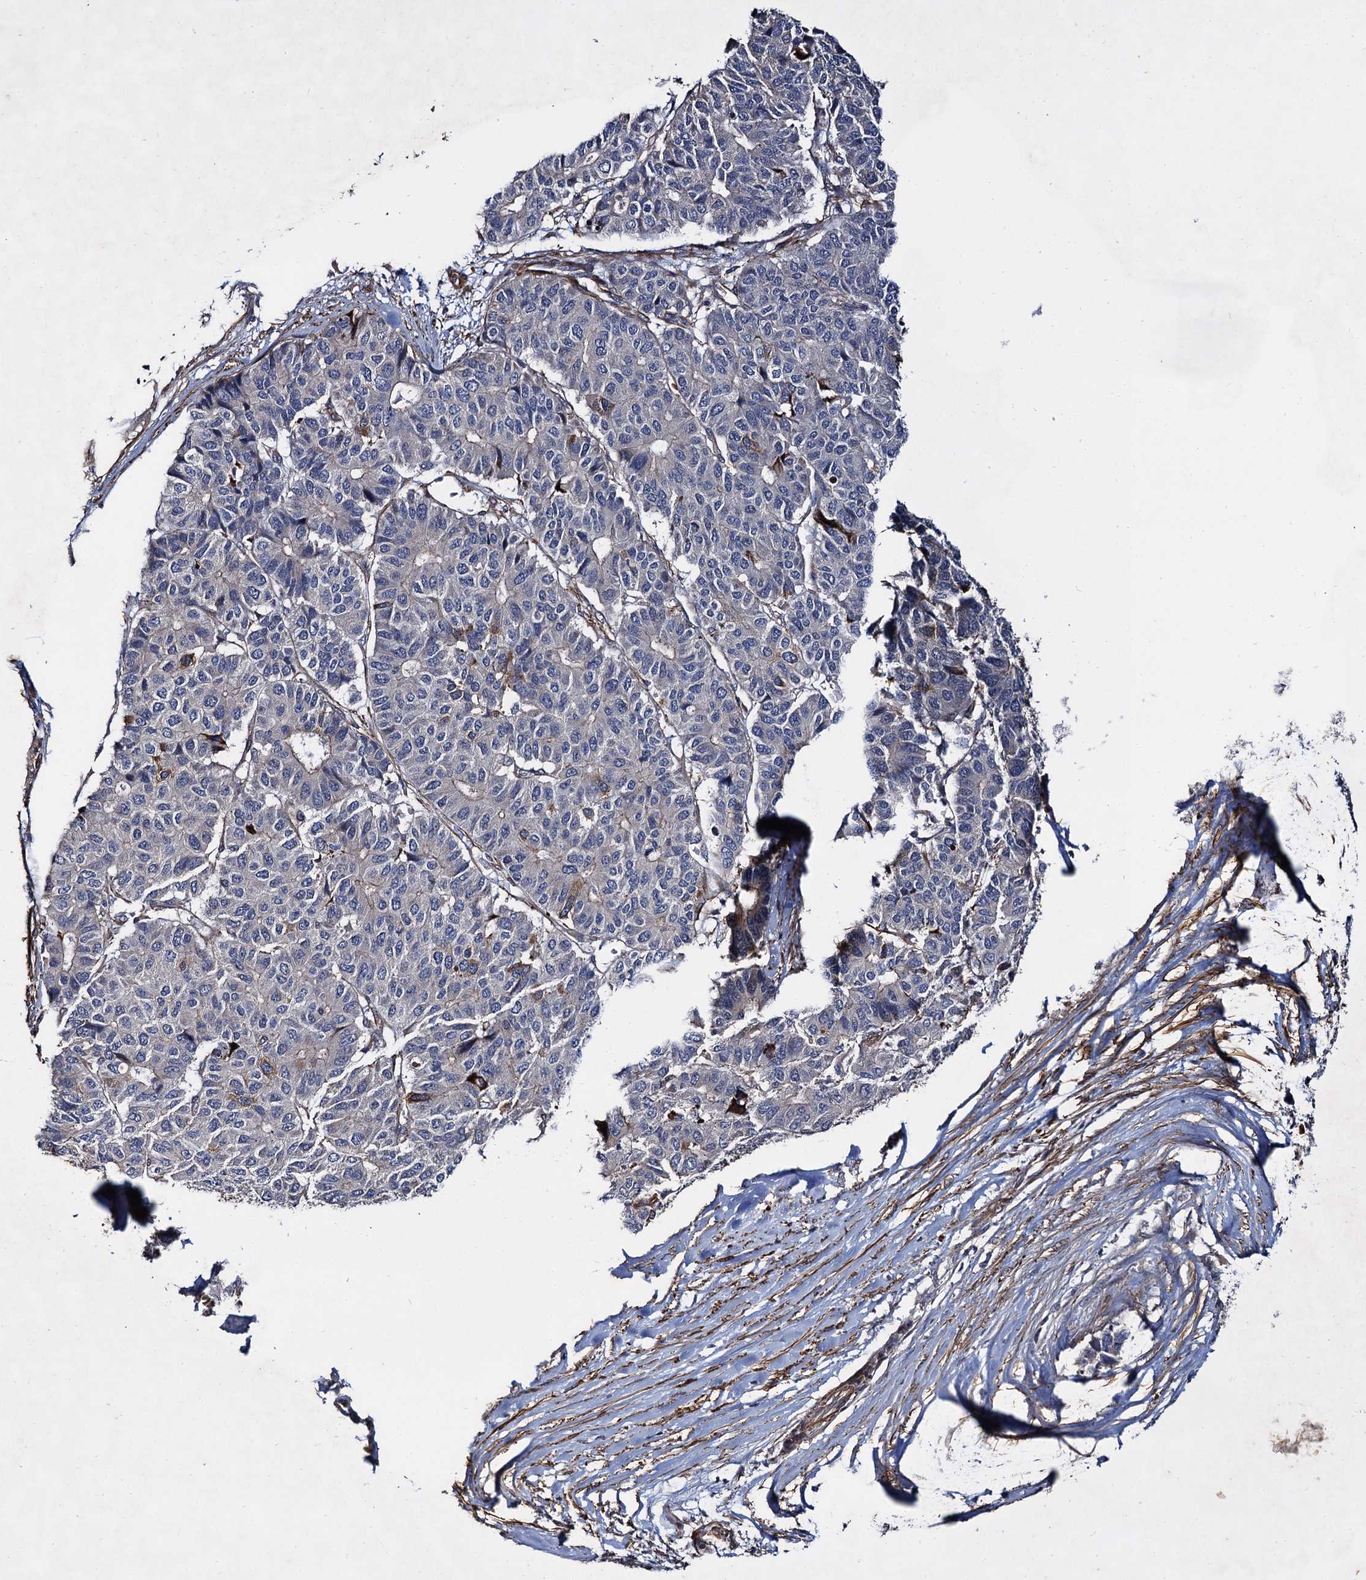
{"staining": {"intensity": "negative", "quantity": "none", "location": "none"}, "tissue": "pancreatic cancer", "cell_type": "Tumor cells", "image_type": "cancer", "snomed": [{"axis": "morphology", "description": "Adenocarcinoma, NOS"}, {"axis": "topography", "description": "Pancreas"}], "caption": "IHC photomicrograph of pancreatic cancer (adenocarcinoma) stained for a protein (brown), which reveals no expression in tumor cells.", "gene": "ISM2", "patient": {"sex": "male", "age": 50}}